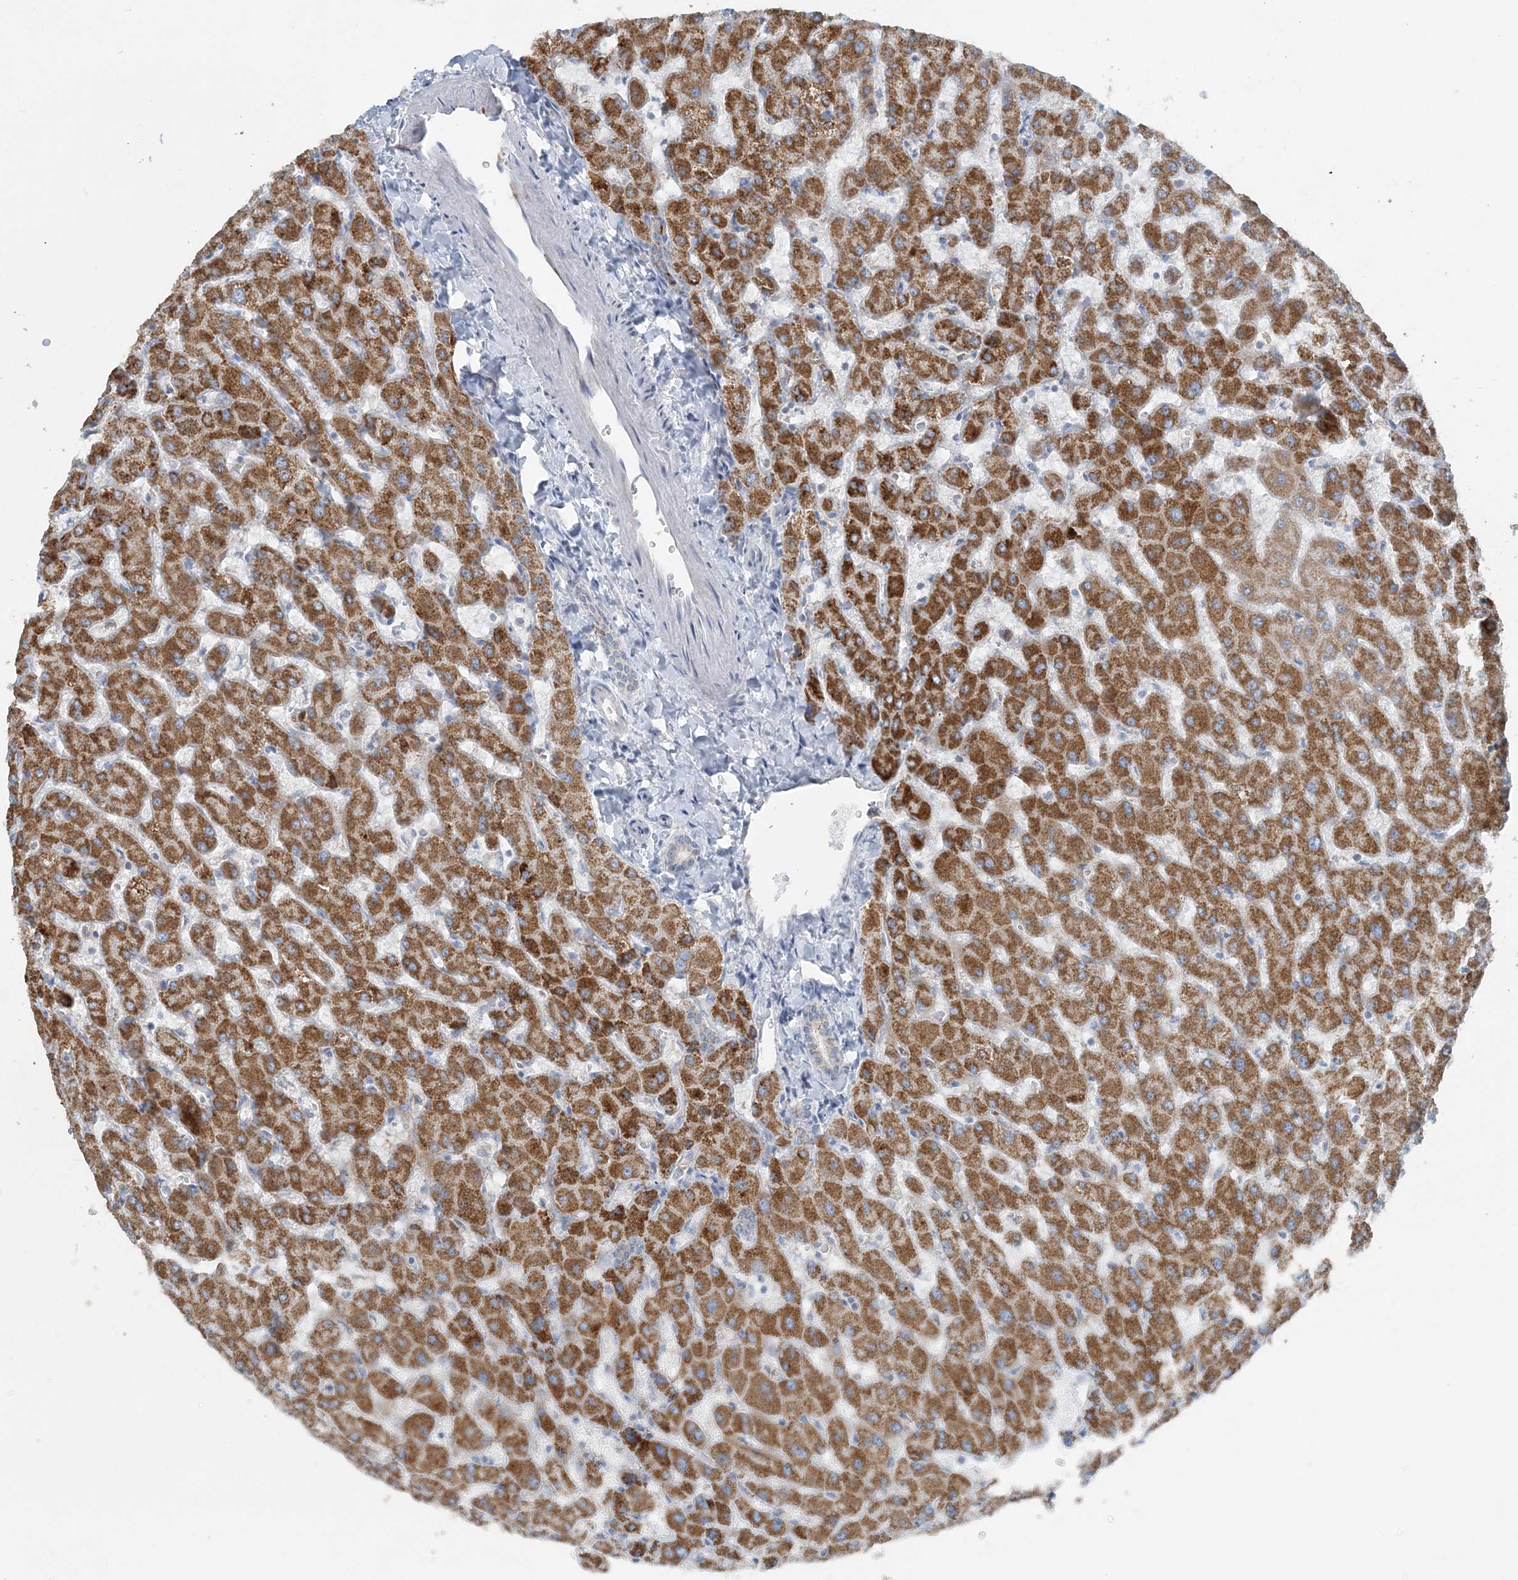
{"staining": {"intensity": "negative", "quantity": "none", "location": "none"}, "tissue": "liver", "cell_type": "Cholangiocytes", "image_type": "normal", "snomed": [{"axis": "morphology", "description": "Normal tissue, NOS"}, {"axis": "topography", "description": "Liver"}], "caption": "Photomicrograph shows no protein expression in cholangiocytes of unremarkable liver.", "gene": "PCCB", "patient": {"sex": "female", "age": 63}}